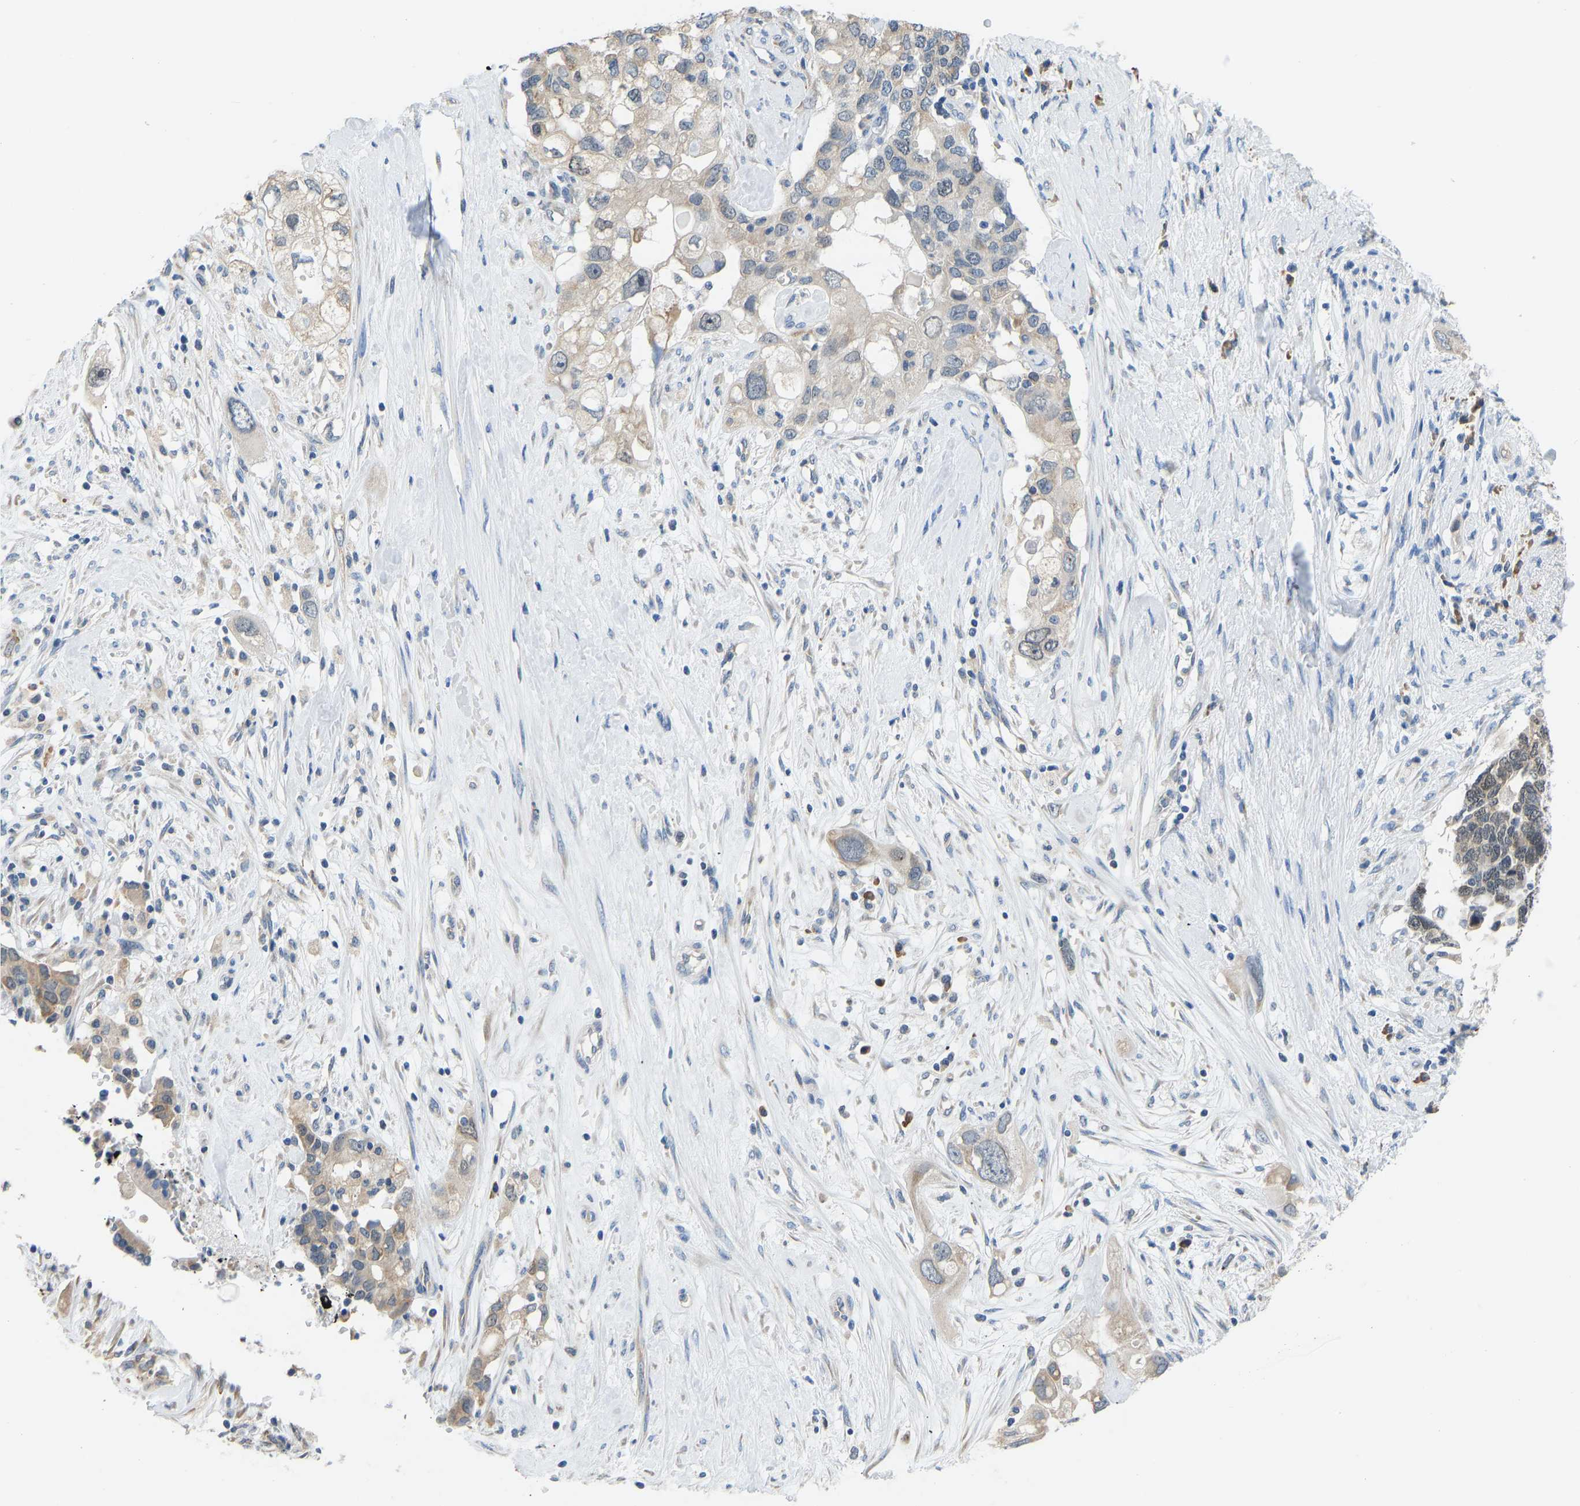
{"staining": {"intensity": "weak", "quantity": "<25%", "location": "cytoplasmic/membranous"}, "tissue": "pancreatic cancer", "cell_type": "Tumor cells", "image_type": "cancer", "snomed": [{"axis": "morphology", "description": "Adenocarcinoma, NOS"}, {"axis": "topography", "description": "Pancreas"}], "caption": "Human pancreatic adenocarcinoma stained for a protein using immunohistochemistry (IHC) reveals no expression in tumor cells.", "gene": "VRK1", "patient": {"sex": "female", "age": 56}}